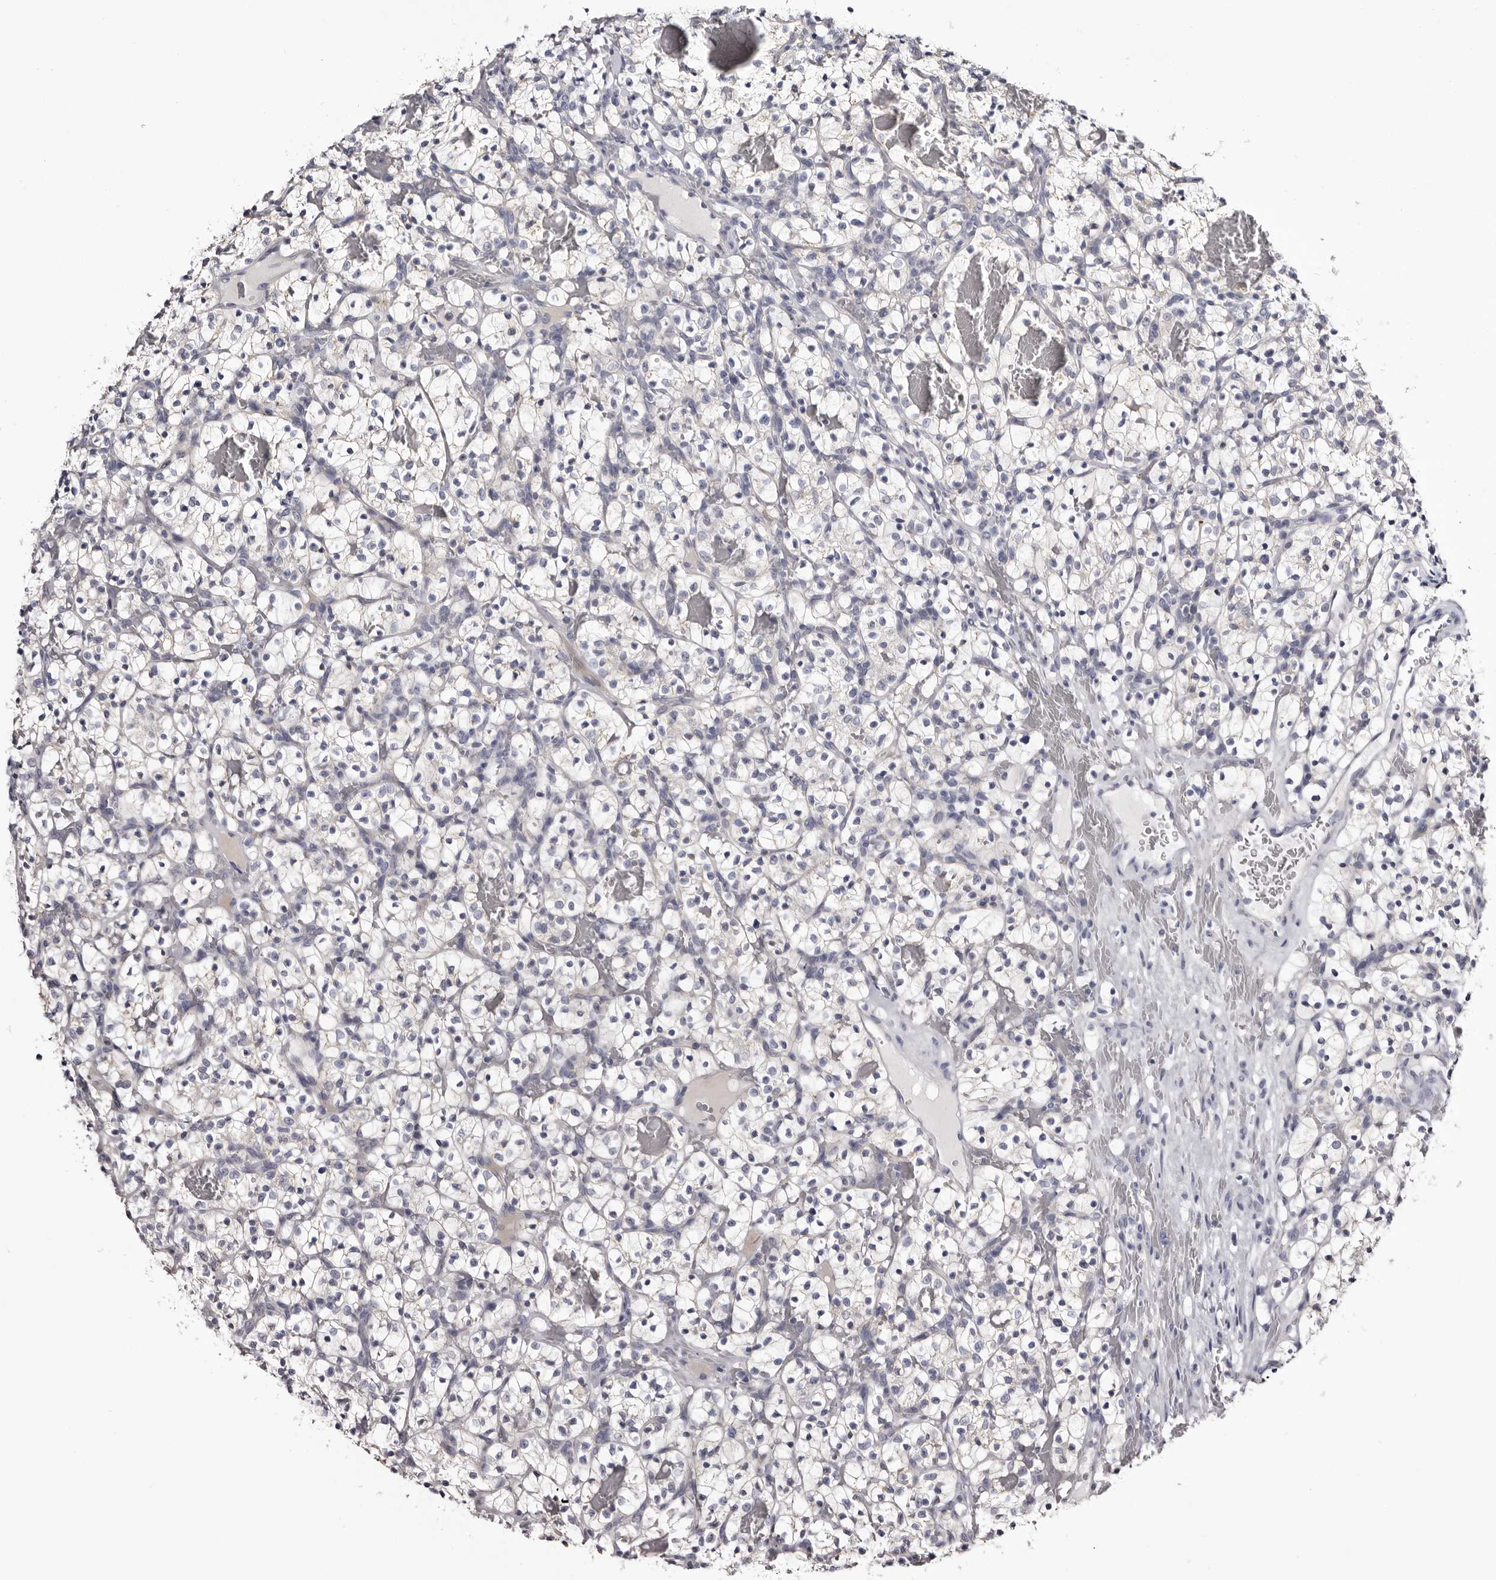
{"staining": {"intensity": "negative", "quantity": "none", "location": "none"}, "tissue": "renal cancer", "cell_type": "Tumor cells", "image_type": "cancer", "snomed": [{"axis": "morphology", "description": "Adenocarcinoma, NOS"}, {"axis": "topography", "description": "Kidney"}], "caption": "DAB (3,3'-diaminobenzidine) immunohistochemical staining of human renal cancer demonstrates no significant positivity in tumor cells.", "gene": "CASQ1", "patient": {"sex": "female", "age": 57}}